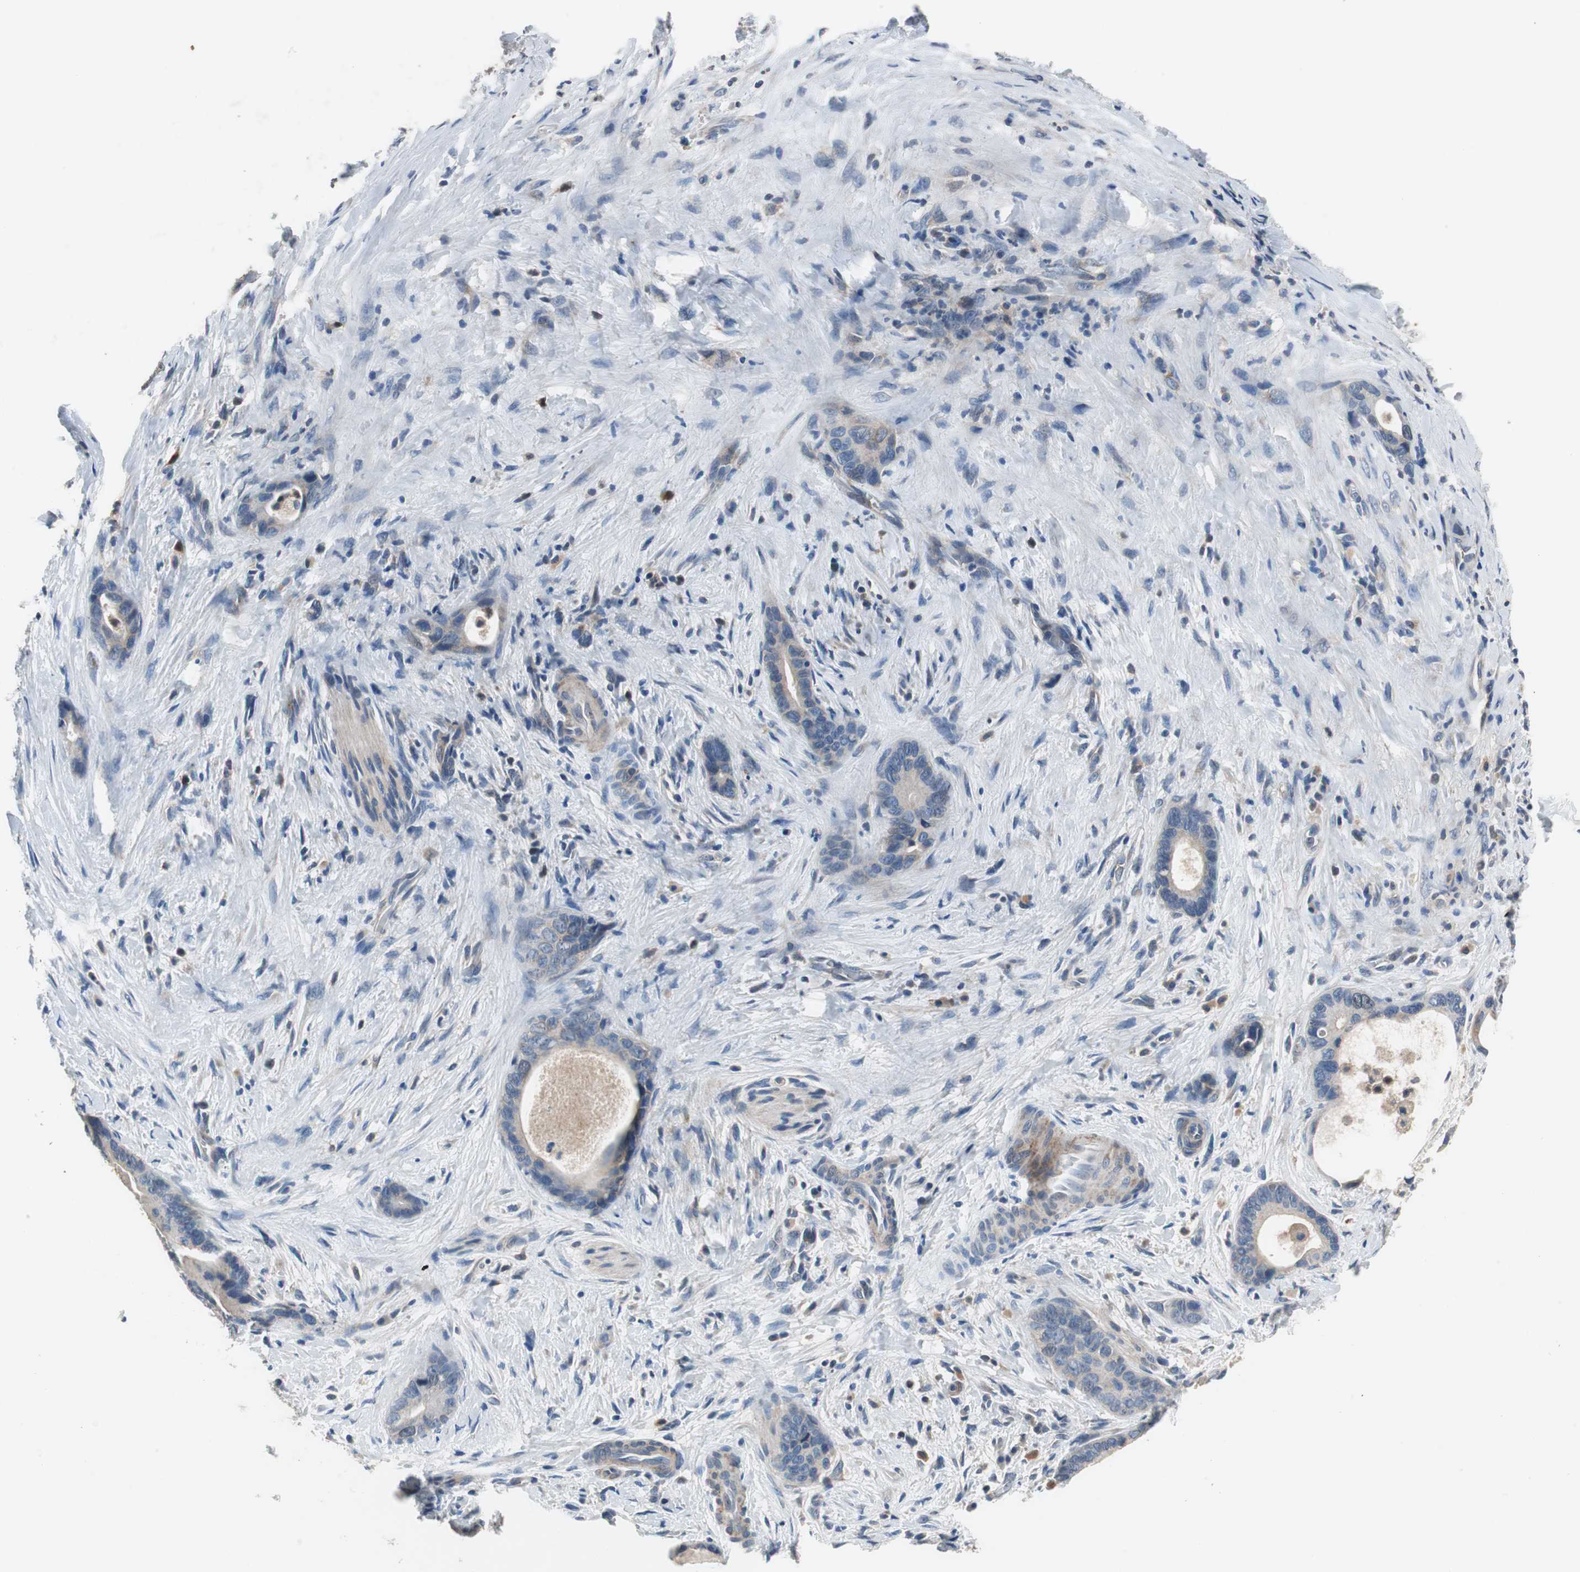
{"staining": {"intensity": "weak", "quantity": "25%-75%", "location": "cytoplasmic/membranous"}, "tissue": "liver cancer", "cell_type": "Tumor cells", "image_type": "cancer", "snomed": [{"axis": "morphology", "description": "Cholangiocarcinoma"}, {"axis": "topography", "description": "Liver"}], "caption": "Immunohistochemistry (IHC) micrograph of liver cancer (cholangiocarcinoma) stained for a protein (brown), which demonstrates low levels of weak cytoplasmic/membranous expression in about 25%-75% of tumor cells.", "gene": "PI4KB", "patient": {"sex": "female", "age": 55}}